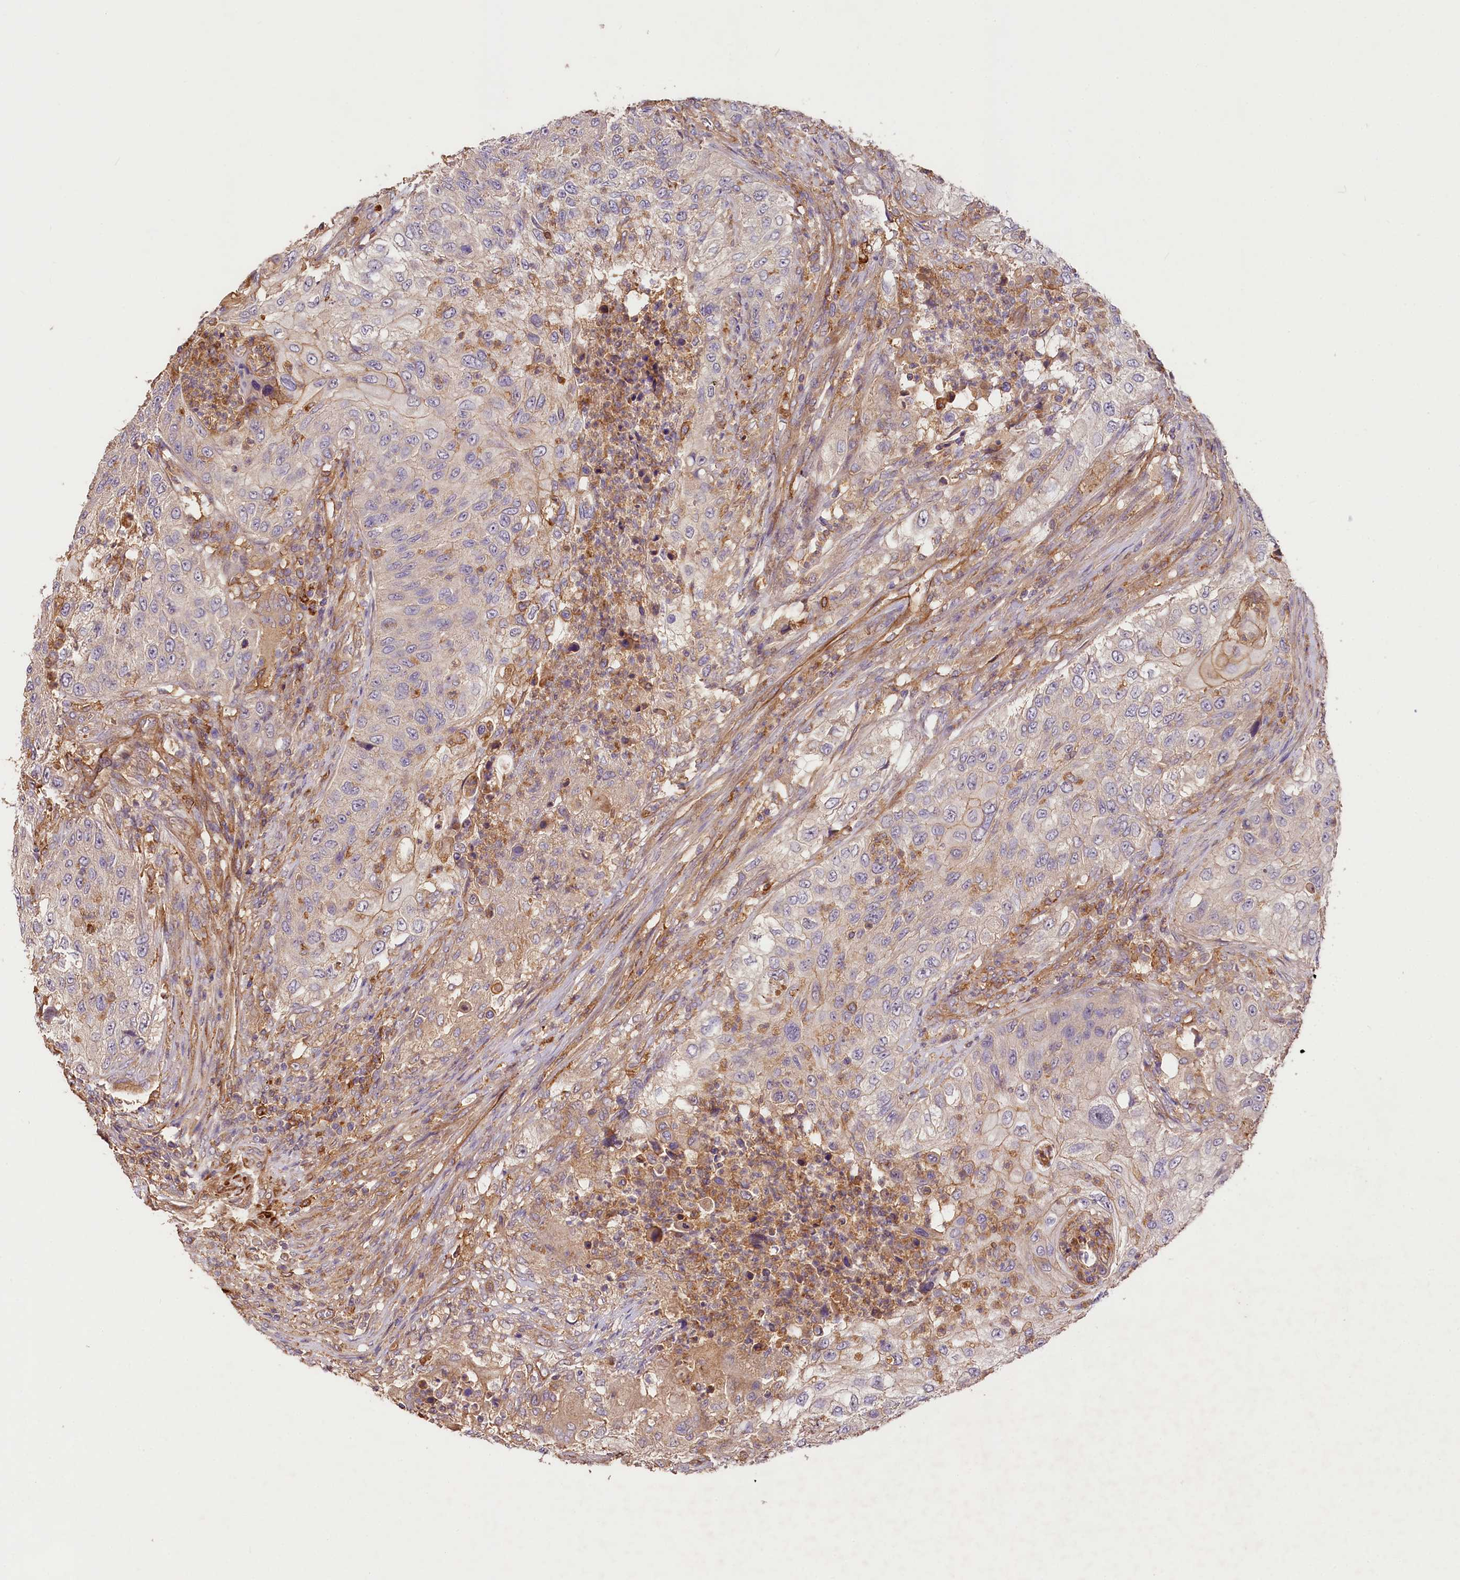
{"staining": {"intensity": "weak", "quantity": "<25%", "location": "cytoplasmic/membranous"}, "tissue": "urothelial cancer", "cell_type": "Tumor cells", "image_type": "cancer", "snomed": [{"axis": "morphology", "description": "Urothelial carcinoma, High grade"}, {"axis": "topography", "description": "Urinary bladder"}], "caption": "Tumor cells are negative for brown protein staining in urothelial cancer.", "gene": "CSAD", "patient": {"sex": "female", "age": 60}}